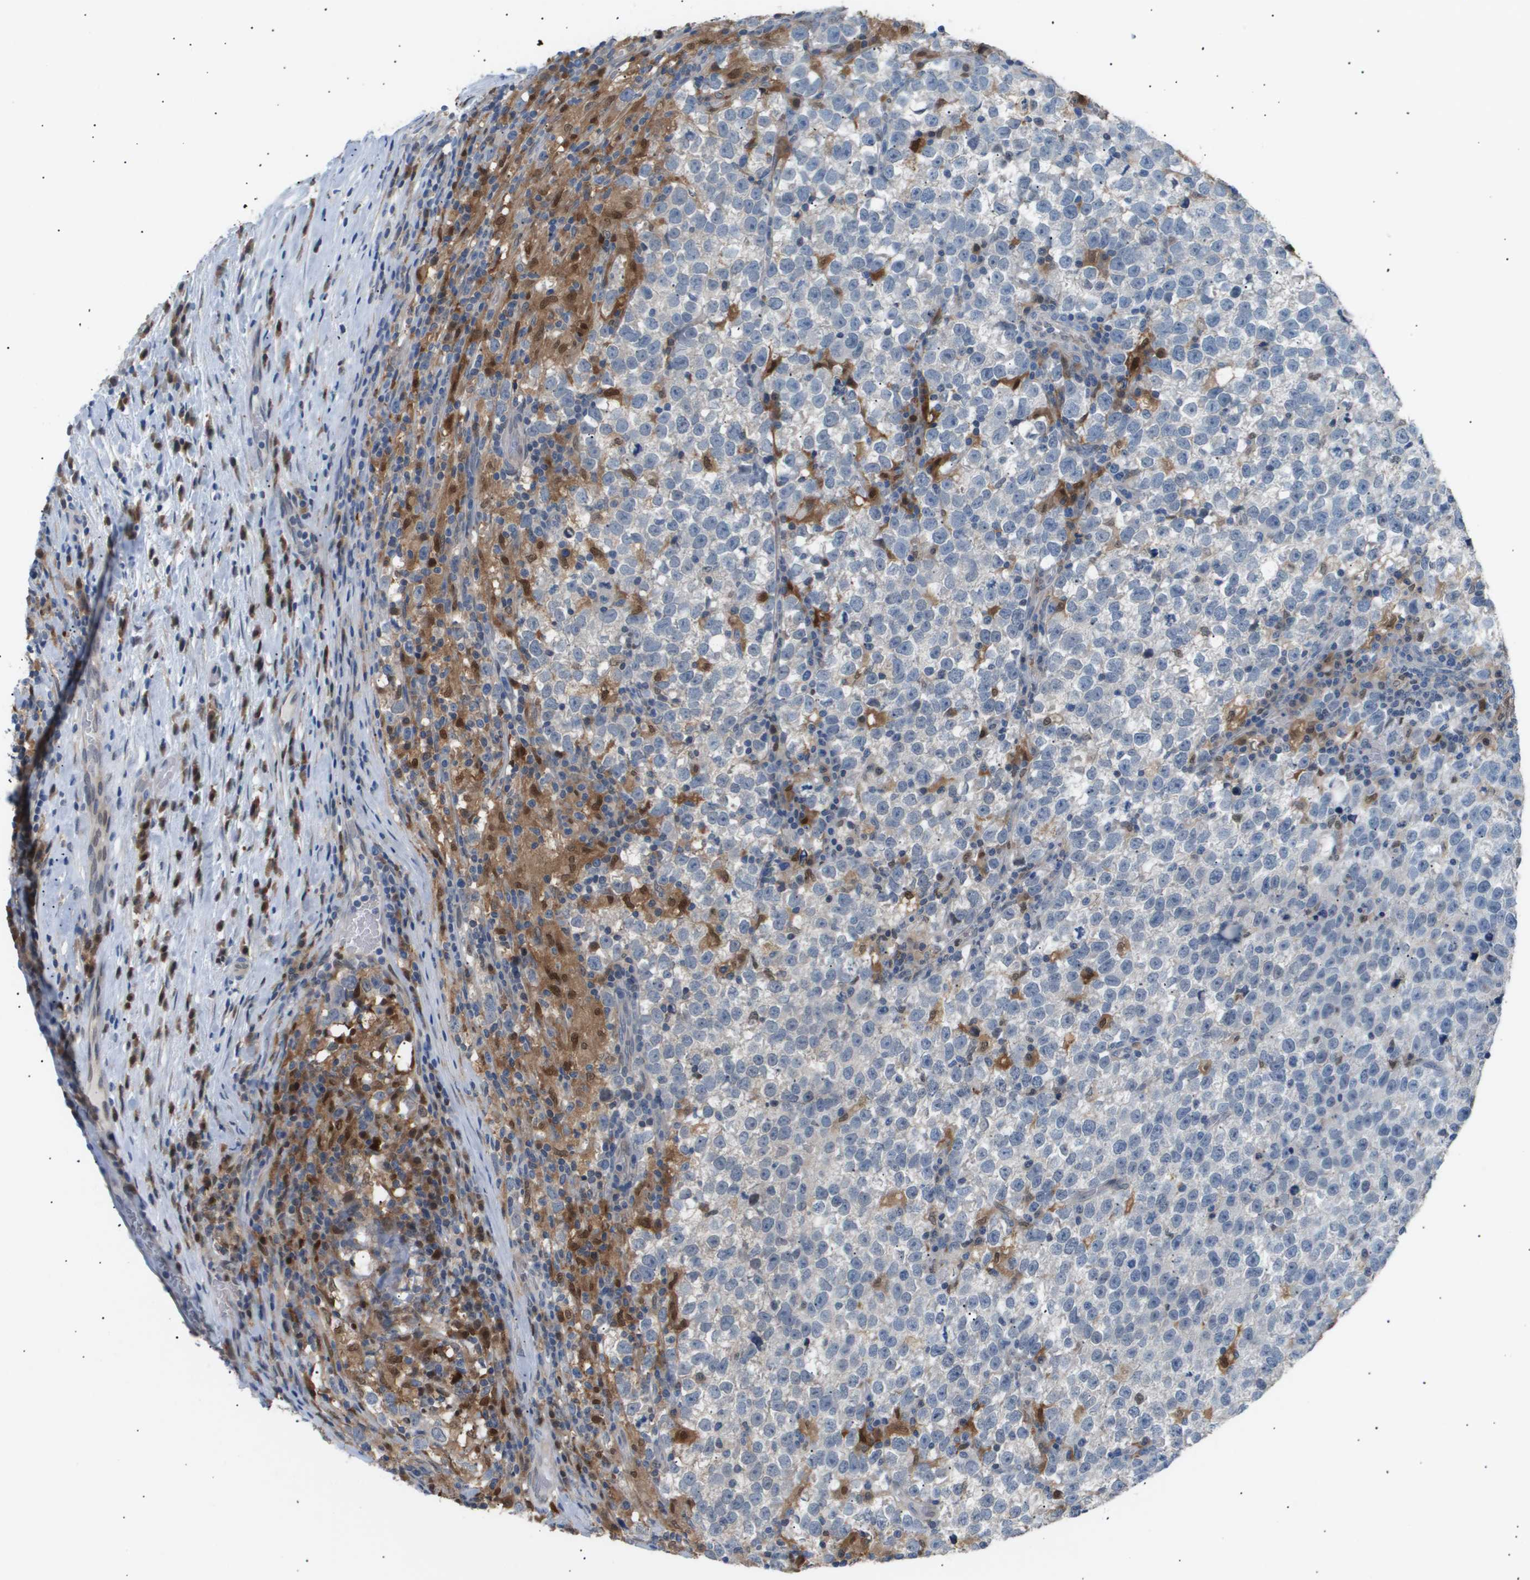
{"staining": {"intensity": "negative", "quantity": "none", "location": "none"}, "tissue": "testis cancer", "cell_type": "Tumor cells", "image_type": "cancer", "snomed": [{"axis": "morphology", "description": "Normal tissue, NOS"}, {"axis": "morphology", "description": "Seminoma, NOS"}, {"axis": "topography", "description": "Testis"}], "caption": "A high-resolution image shows immunohistochemistry staining of testis seminoma, which displays no significant staining in tumor cells.", "gene": "AKR1A1", "patient": {"sex": "male", "age": 43}}